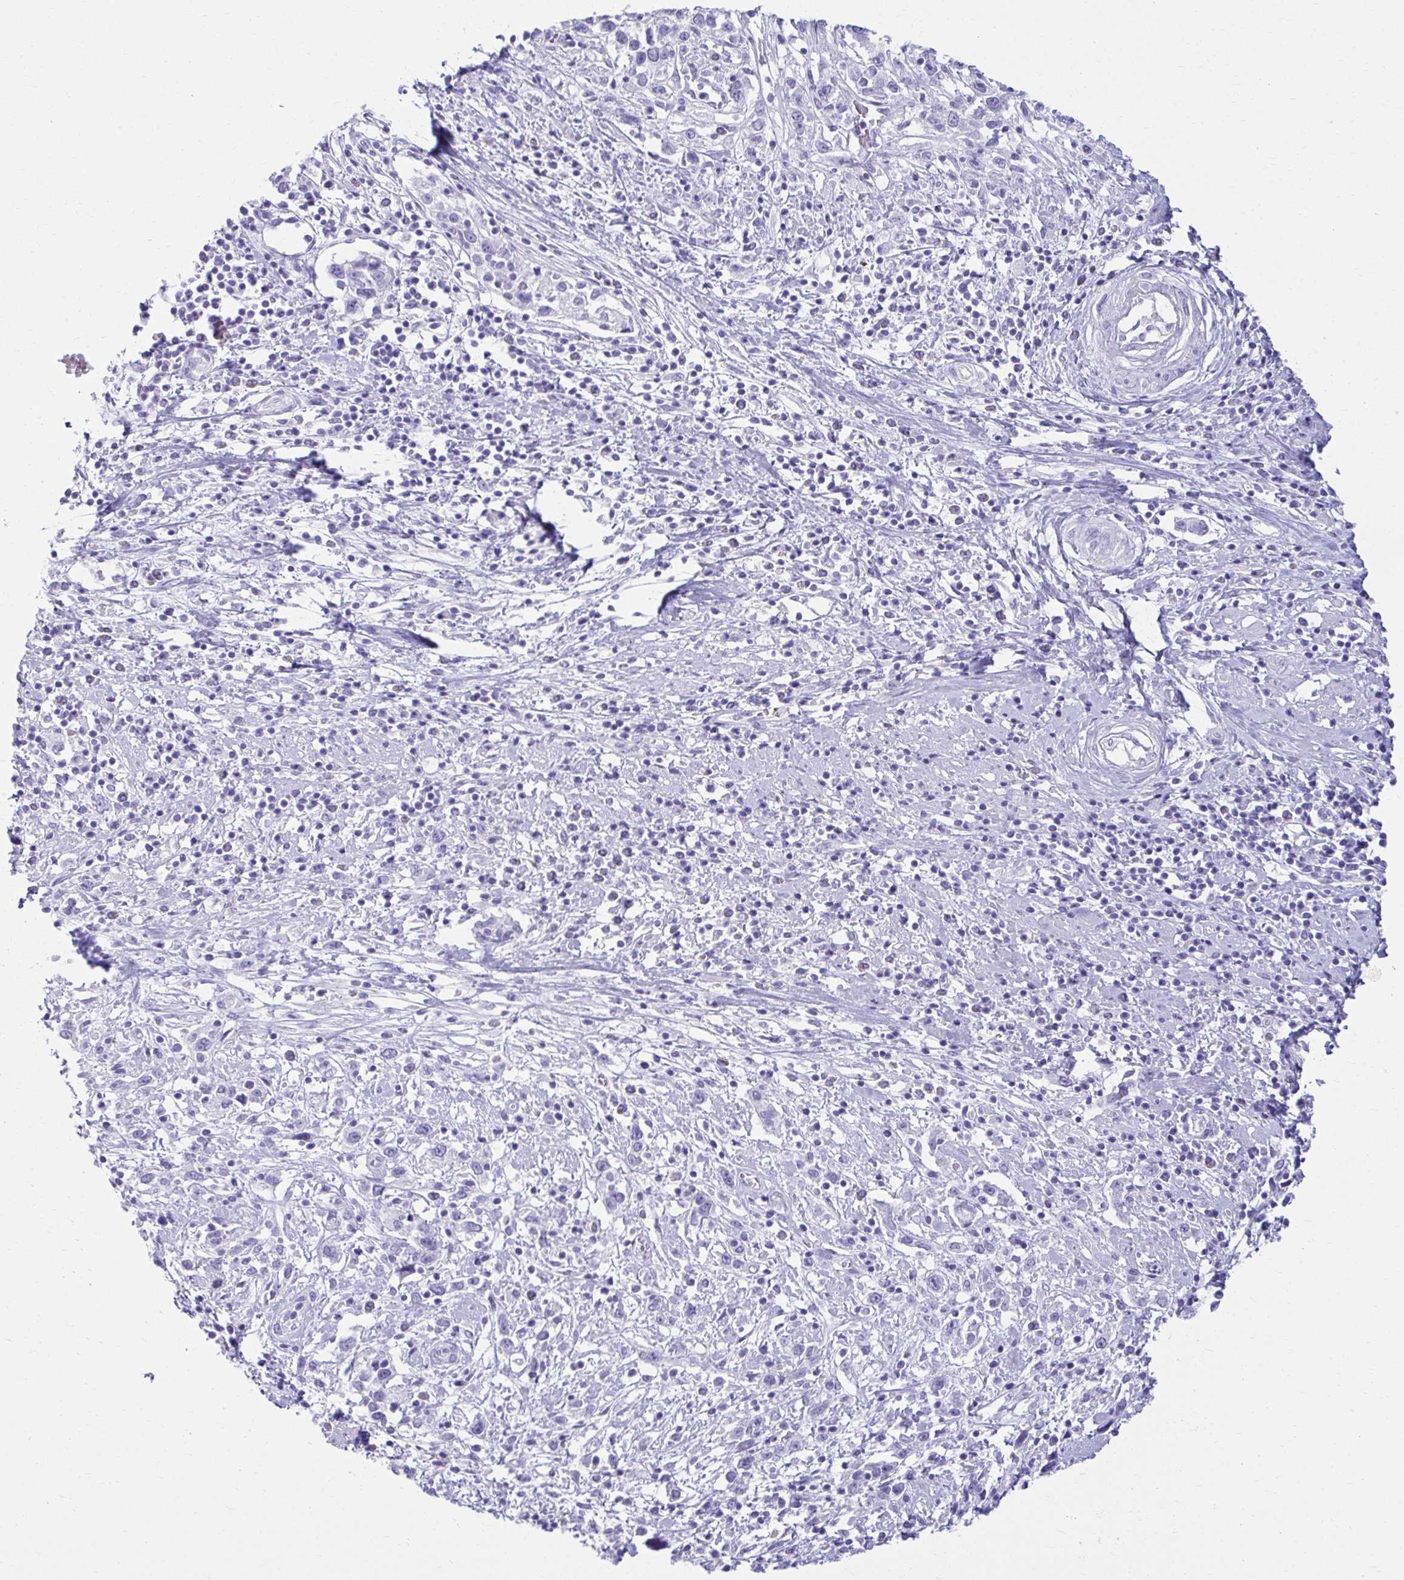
{"staining": {"intensity": "negative", "quantity": "none", "location": "none"}, "tissue": "cervical cancer", "cell_type": "Tumor cells", "image_type": "cancer", "snomed": [{"axis": "morphology", "description": "Adenocarcinoma, NOS"}, {"axis": "topography", "description": "Cervix"}], "caption": "Cervical cancer was stained to show a protein in brown. There is no significant positivity in tumor cells.", "gene": "ATP4B", "patient": {"sex": "female", "age": 40}}